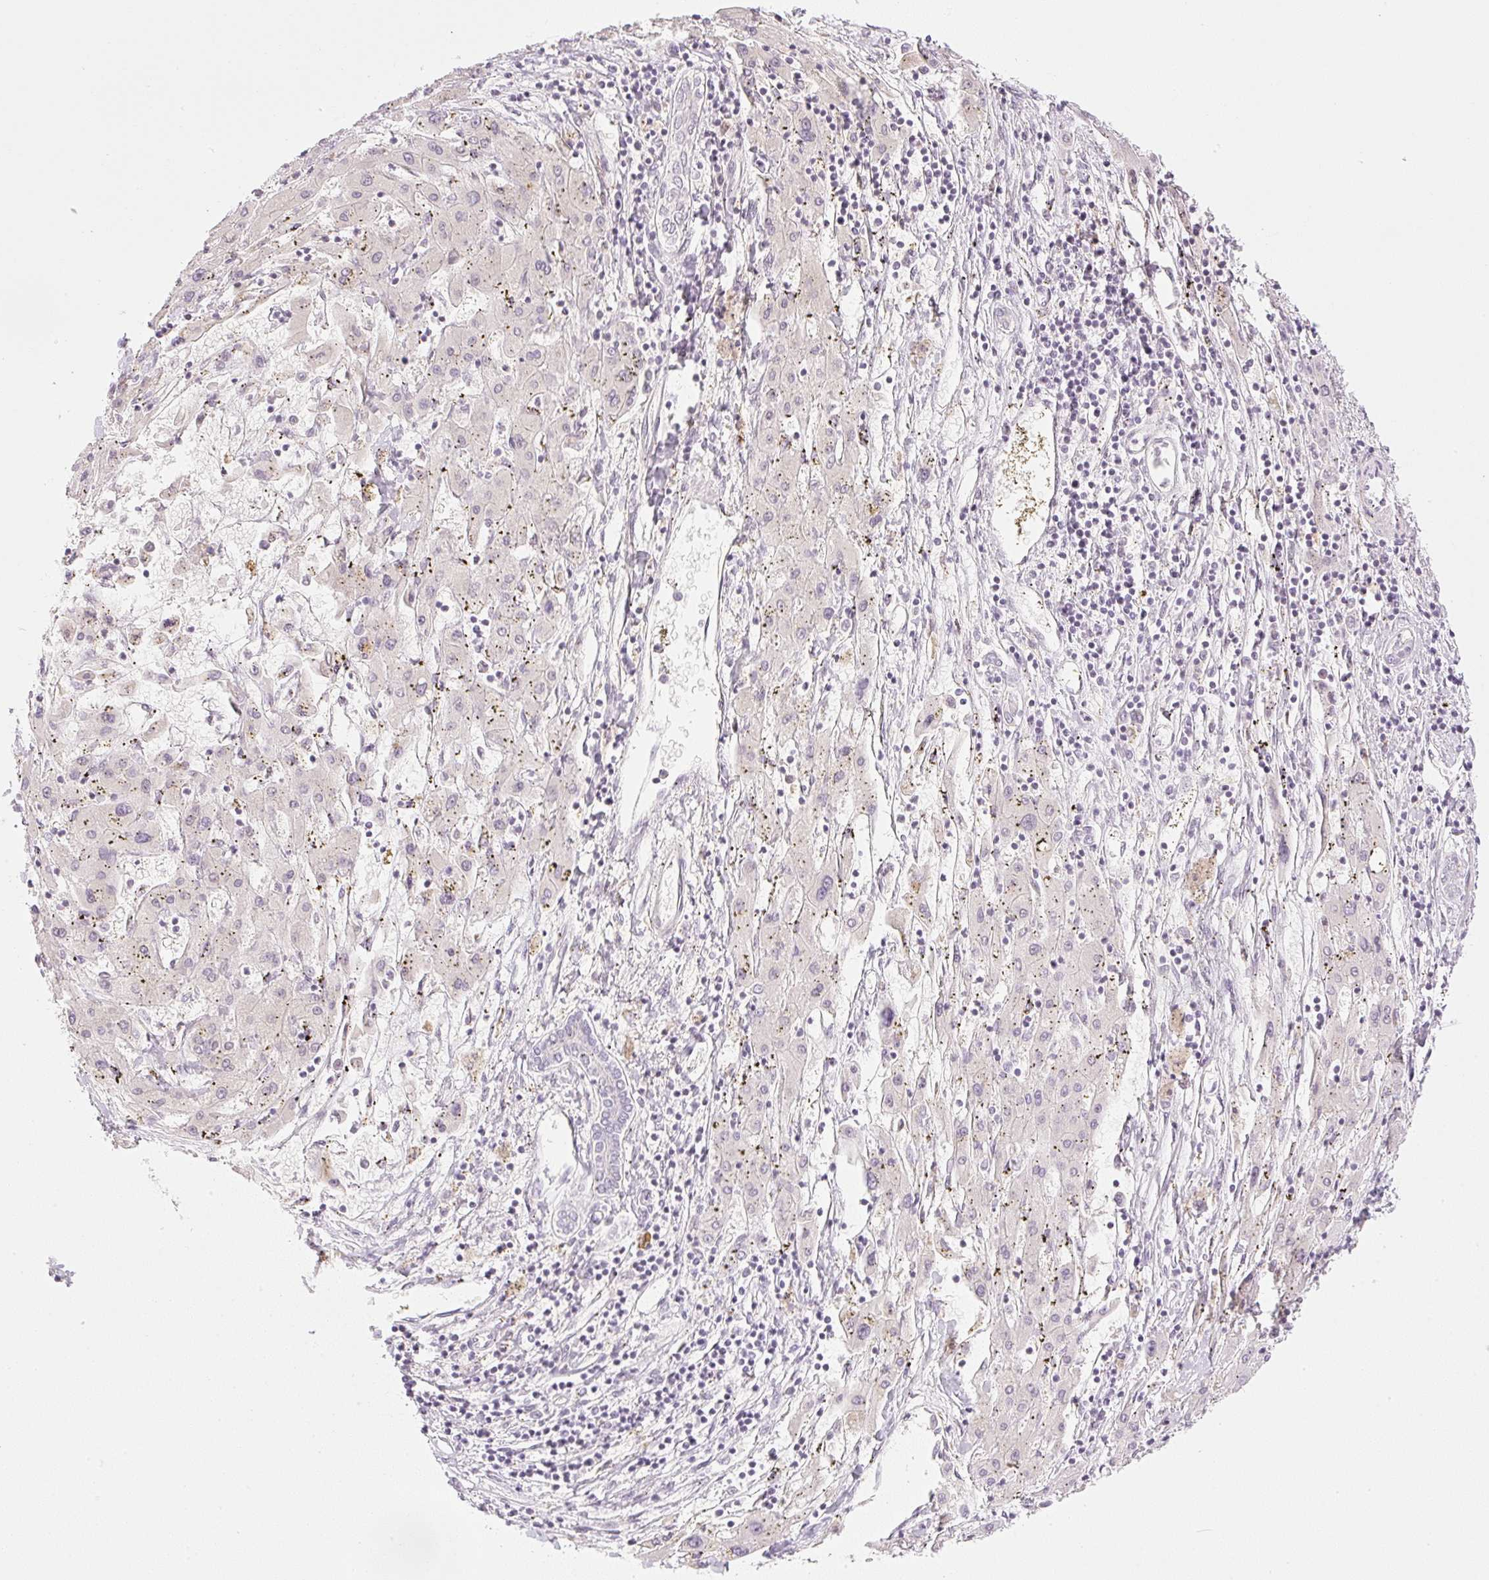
{"staining": {"intensity": "negative", "quantity": "none", "location": "none"}, "tissue": "liver cancer", "cell_type": "Tumor cells", "image_type": "cancer", "snomed": [{"axis": "morphology", "description": "Carcinoma, Hepatocellular, NOS"}, {"axis": "topography", "description": "Liver"}], "caption": "Tumor cells are negative for protein expression in human liver cancer (hepatocellular carcinoma). (DAB immunohistochemistry with hematoxylin counter stain).", "gene": "AAR2", "patient": {"sex": "male", "age": 72}}